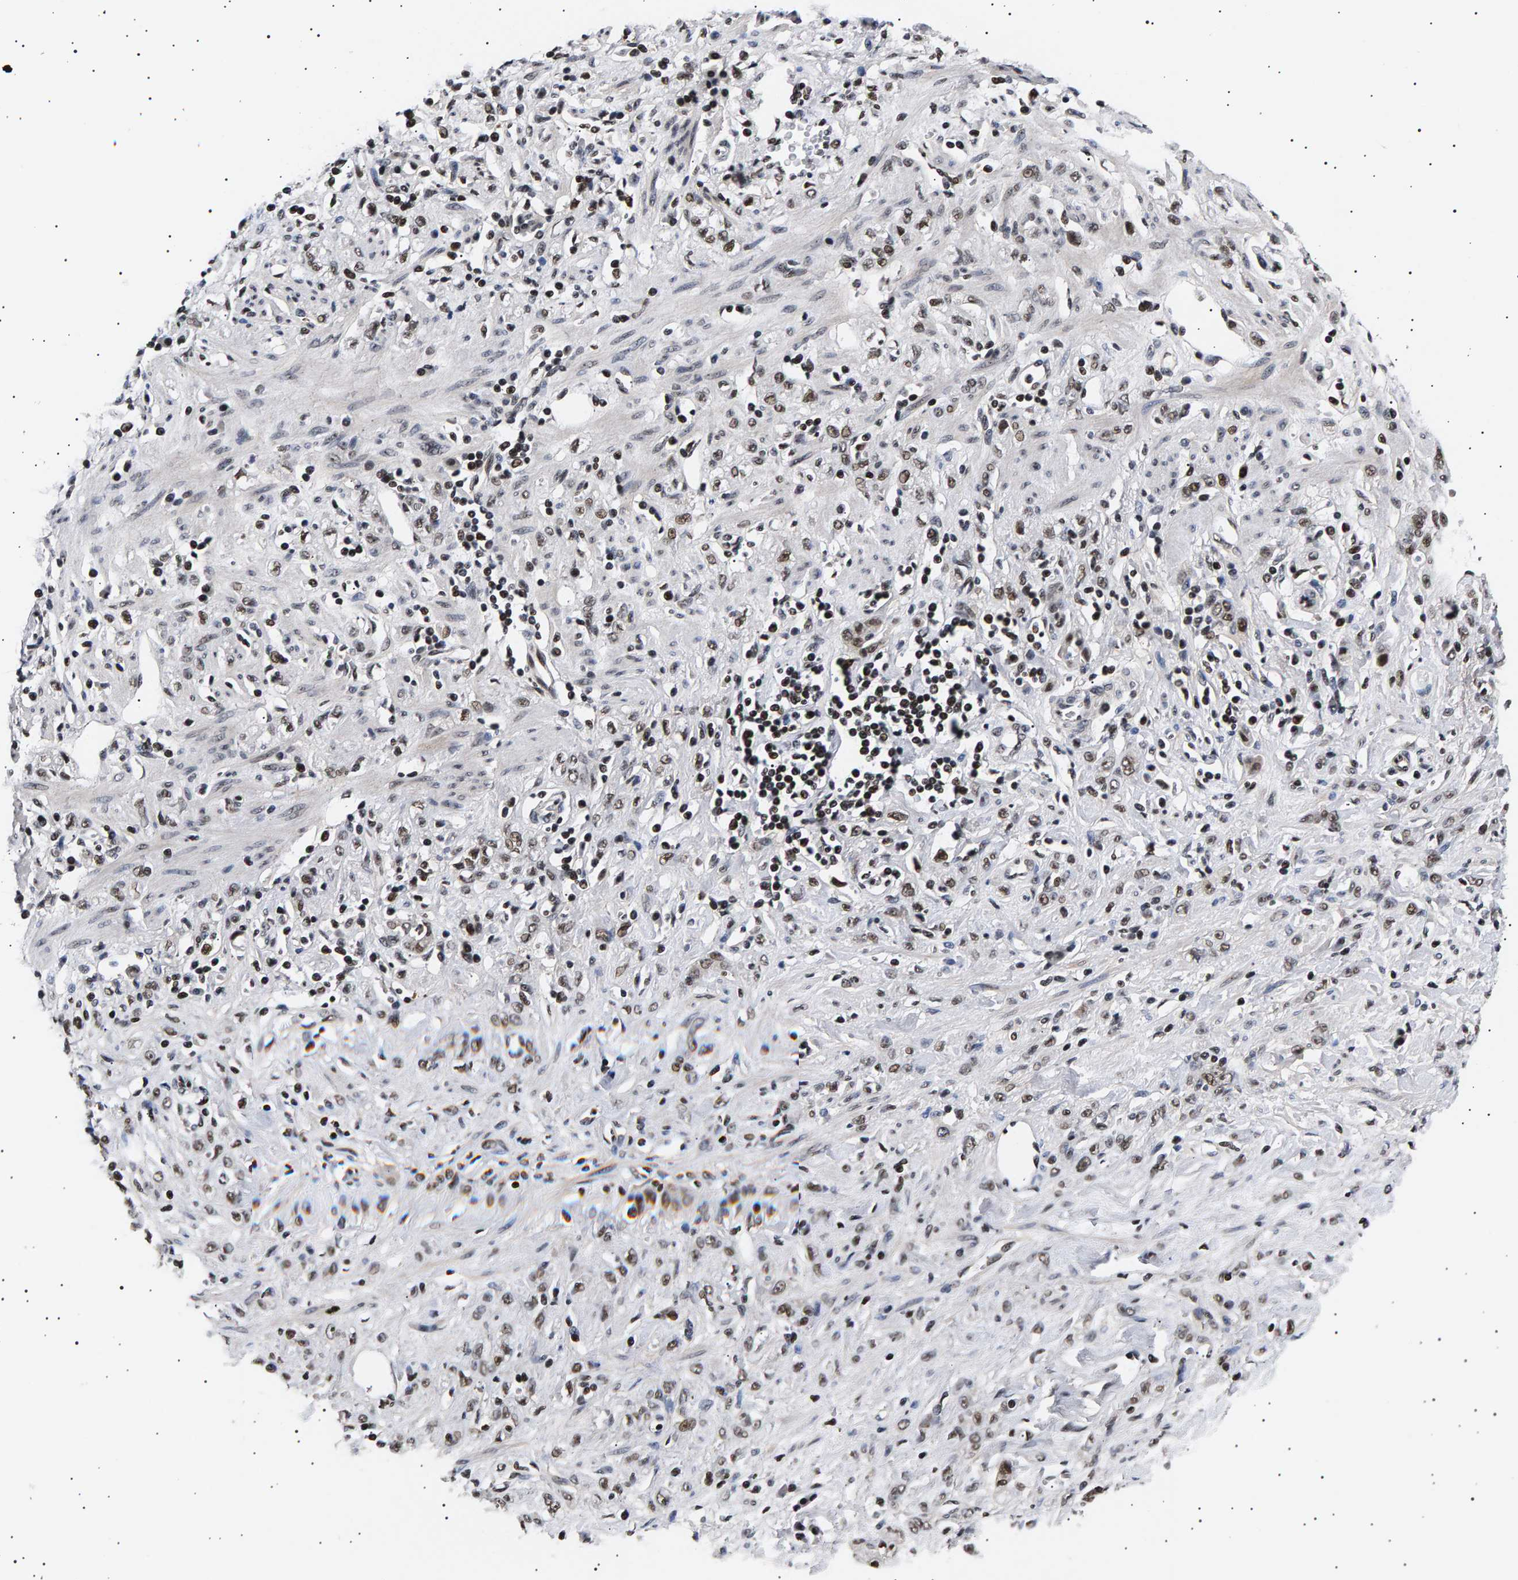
{"staining": {"intensity": "strong", "quantity": ">75%", "location": "nuclear"}, "tissue": "stomach cancer", "cell_type": "Tumor cells", "image_type": "cancer", "snomed": [{"axis": "morphology", "description": "Normal tissue, NOS"}, {"axis": "morphology", "description": "Adenocarcinoma, NOS"}, {"axis": "topography", "description": "Stomach"}], "caption": "Immunohistochemical staining of adenocarcinoma (stomach) reveals high levels of strong nuclear protein positivity in about >75% of tumor cells. (brown staining indicates protein expression, while blue staining denotes nuclei).", "gene": "ANKRD40", "patient": {"sex": "male", "age": 82}}